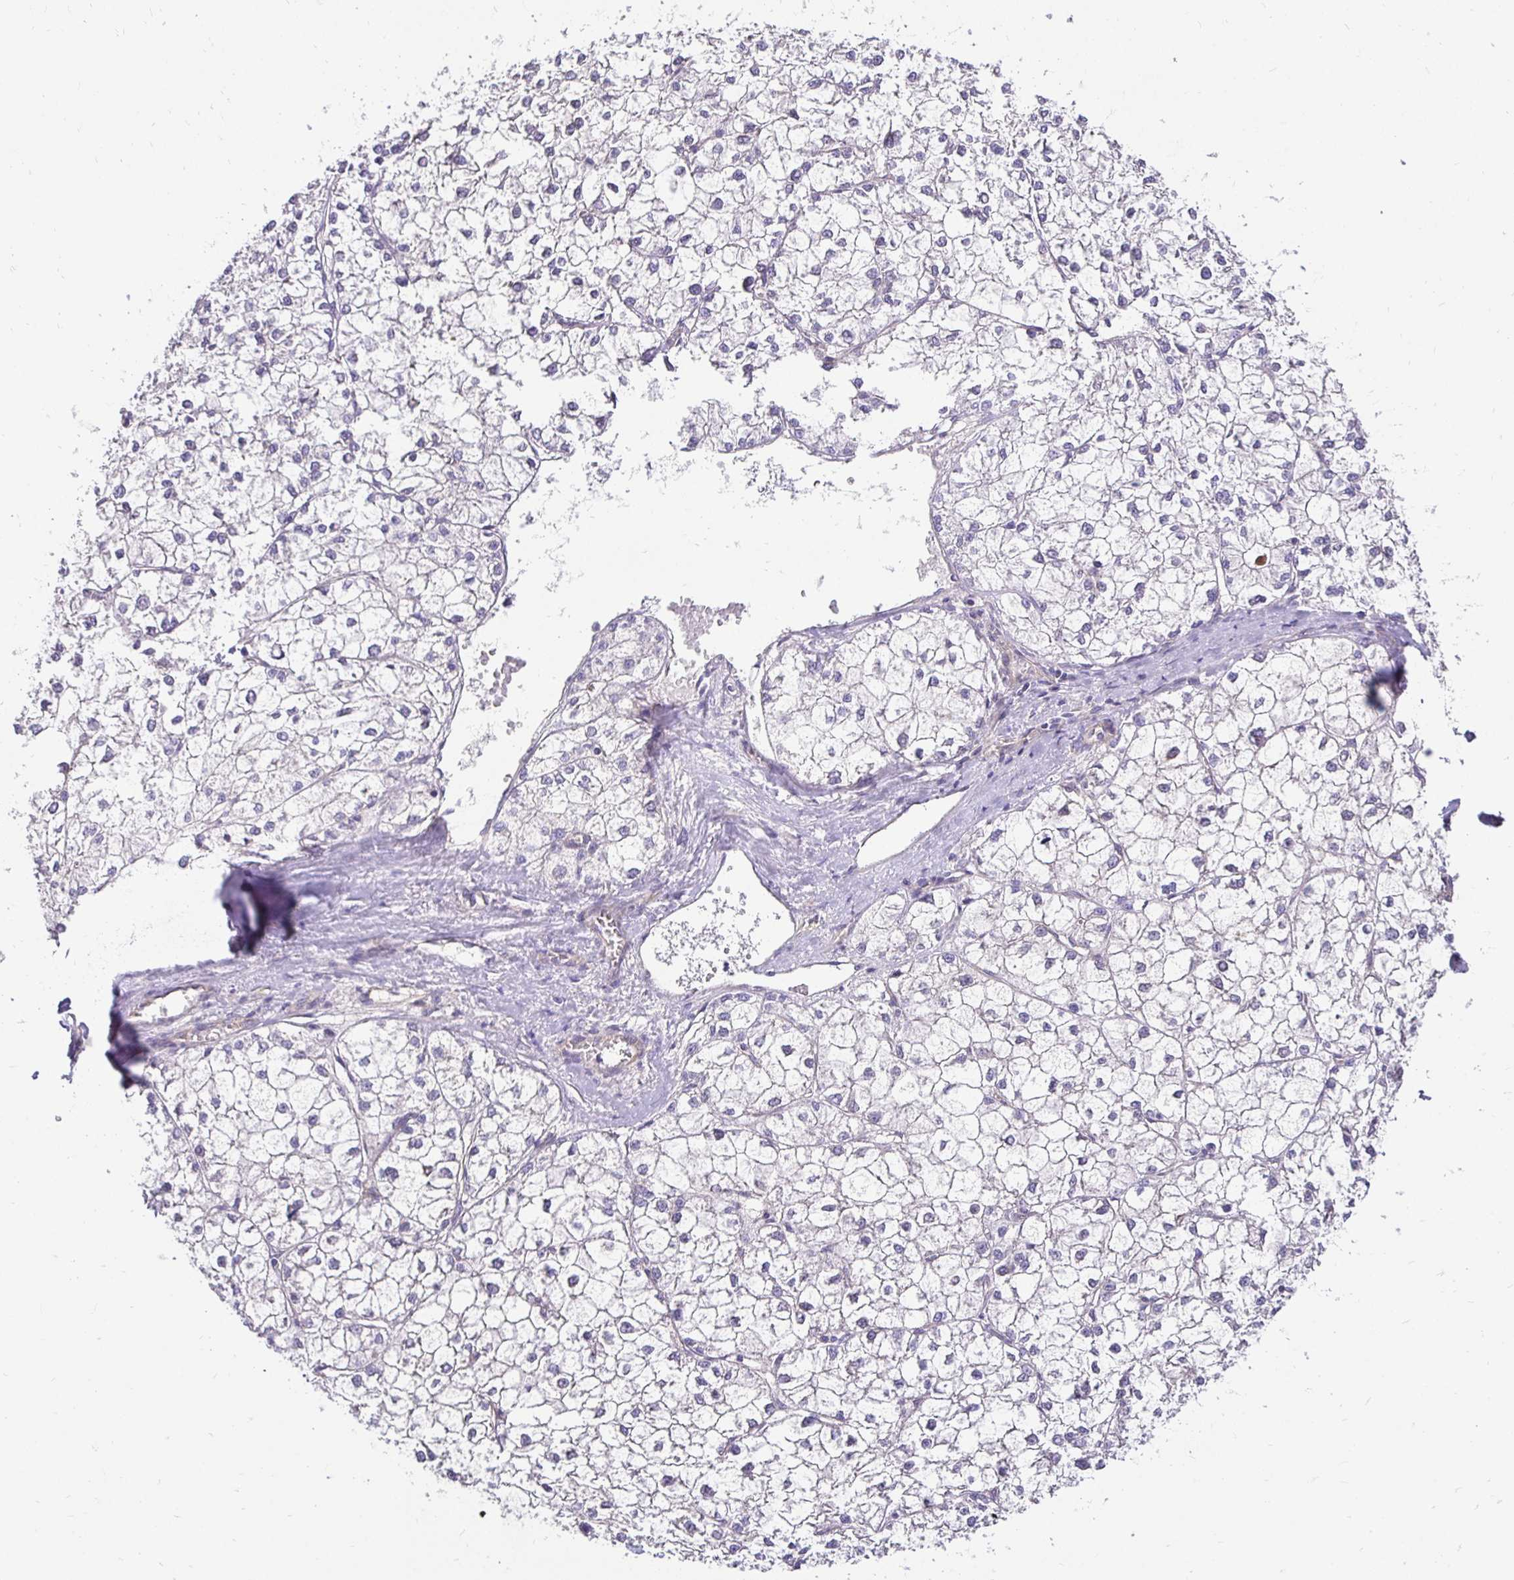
{"staining": {"intensity": "negative", "quantity": "none", "location": "none"}, "tissue": "liver cancer", "cell_type": "Tumor cells", "image_type": "cancer", "snomed": [{"axis": "morphology", "description": "Carcinoma, Hepatocellular, NOS"}, {"axis": "topography", "description": "Liver"}], "caption": "IHC of human liver hepatocellular carcinoma exhibits no staining in tumor cells. Brightfield microscopy of immunohistochemistry stained with DAB (3,3'-diaminobenzidine) (brown) and hematoxylin (blue), captured at high magnification.", "gene": "SLC9A1", "patient": {"sex": "female", "age": 43}}